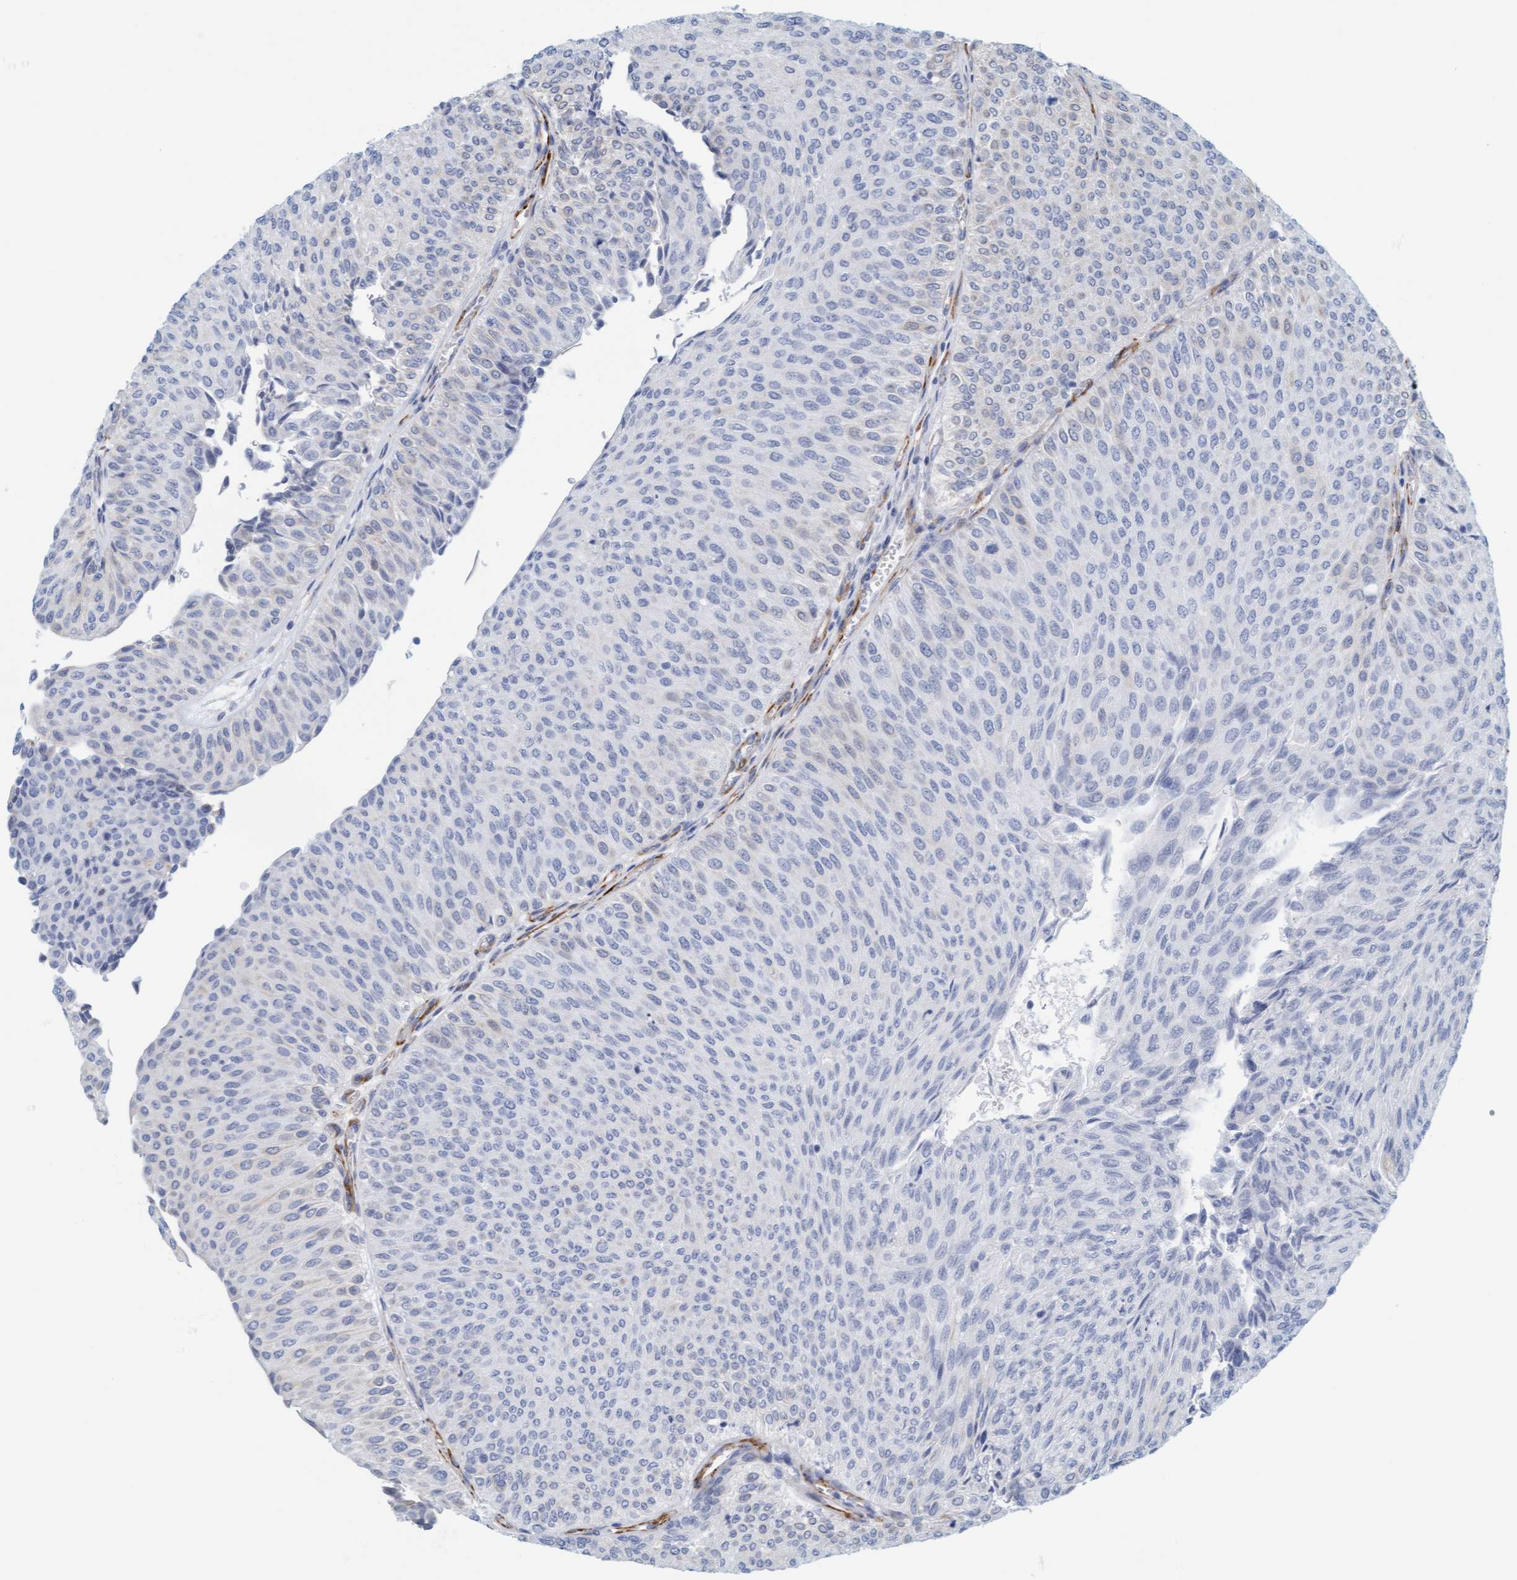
{"staining": {"intensity": "negative", "quantity": "none", "location": "none"}, "tissue": "urothelial cancer", "cell_type": "Tumor cells", "image_type": "cancer", "snomed": [{"axis": "morphology", "description": "Urothelial carcinoma, Low grade"}, {"axis": "topography", "description": "Urinary bladder"}], "caption": "Immunohistochemical staining of human low-grade urothelial carcinoma demonstrates no significant expression in tumor cells. Brightfield microscopy of immunohistochemistry stained with DAB (3,3'-diaminobenzidine) (brown) and hematoxylin (blue), captured at high magnification.", "gene": "MAP1B", "patient": {"sex": "male", "age": 78}}